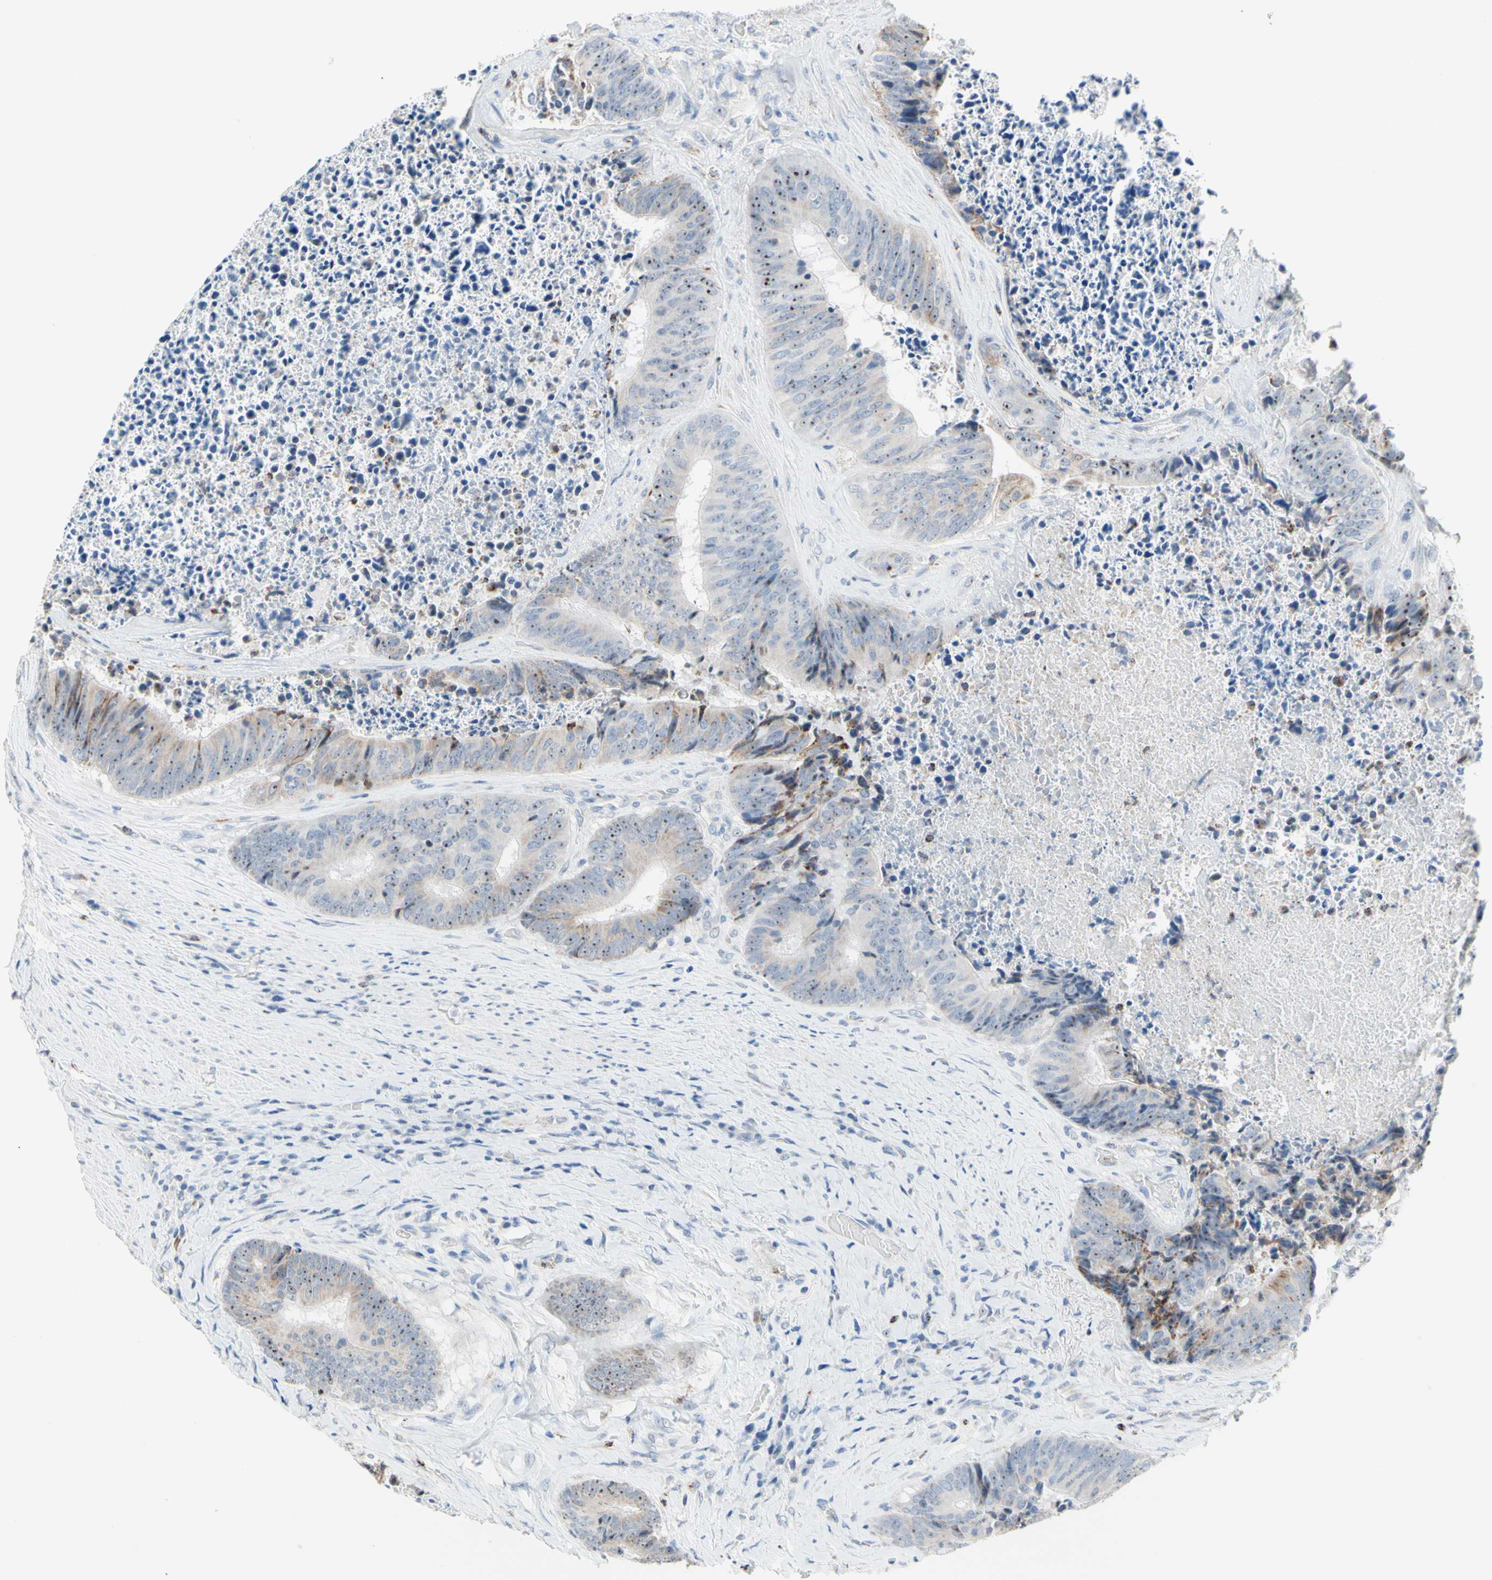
{"staining": {"intensity": "weak", "quantity": "25%-75%", "location": "cytoplasmic/membranous,nuclear"}, "tissue": "colorectal cancer", "cell_type": "Tumor cells", "image_type": "cancer", "snomed": [{"axis": "morphology", "description": "Adenocarcinoma, NOS"}, {"axis": "topography", "description": "Rectum"}], "caption": "An immunohistochemistry photomicrograph of neoplastic tissue is shown. Protein staining in brown shows weak cytoplasmic/membranous and nuclear positivity in colorectal adenocarcinoma within tumor cells.", "gene": "CYSLTR1", "patient": {"sex": "male", "age": 72}}